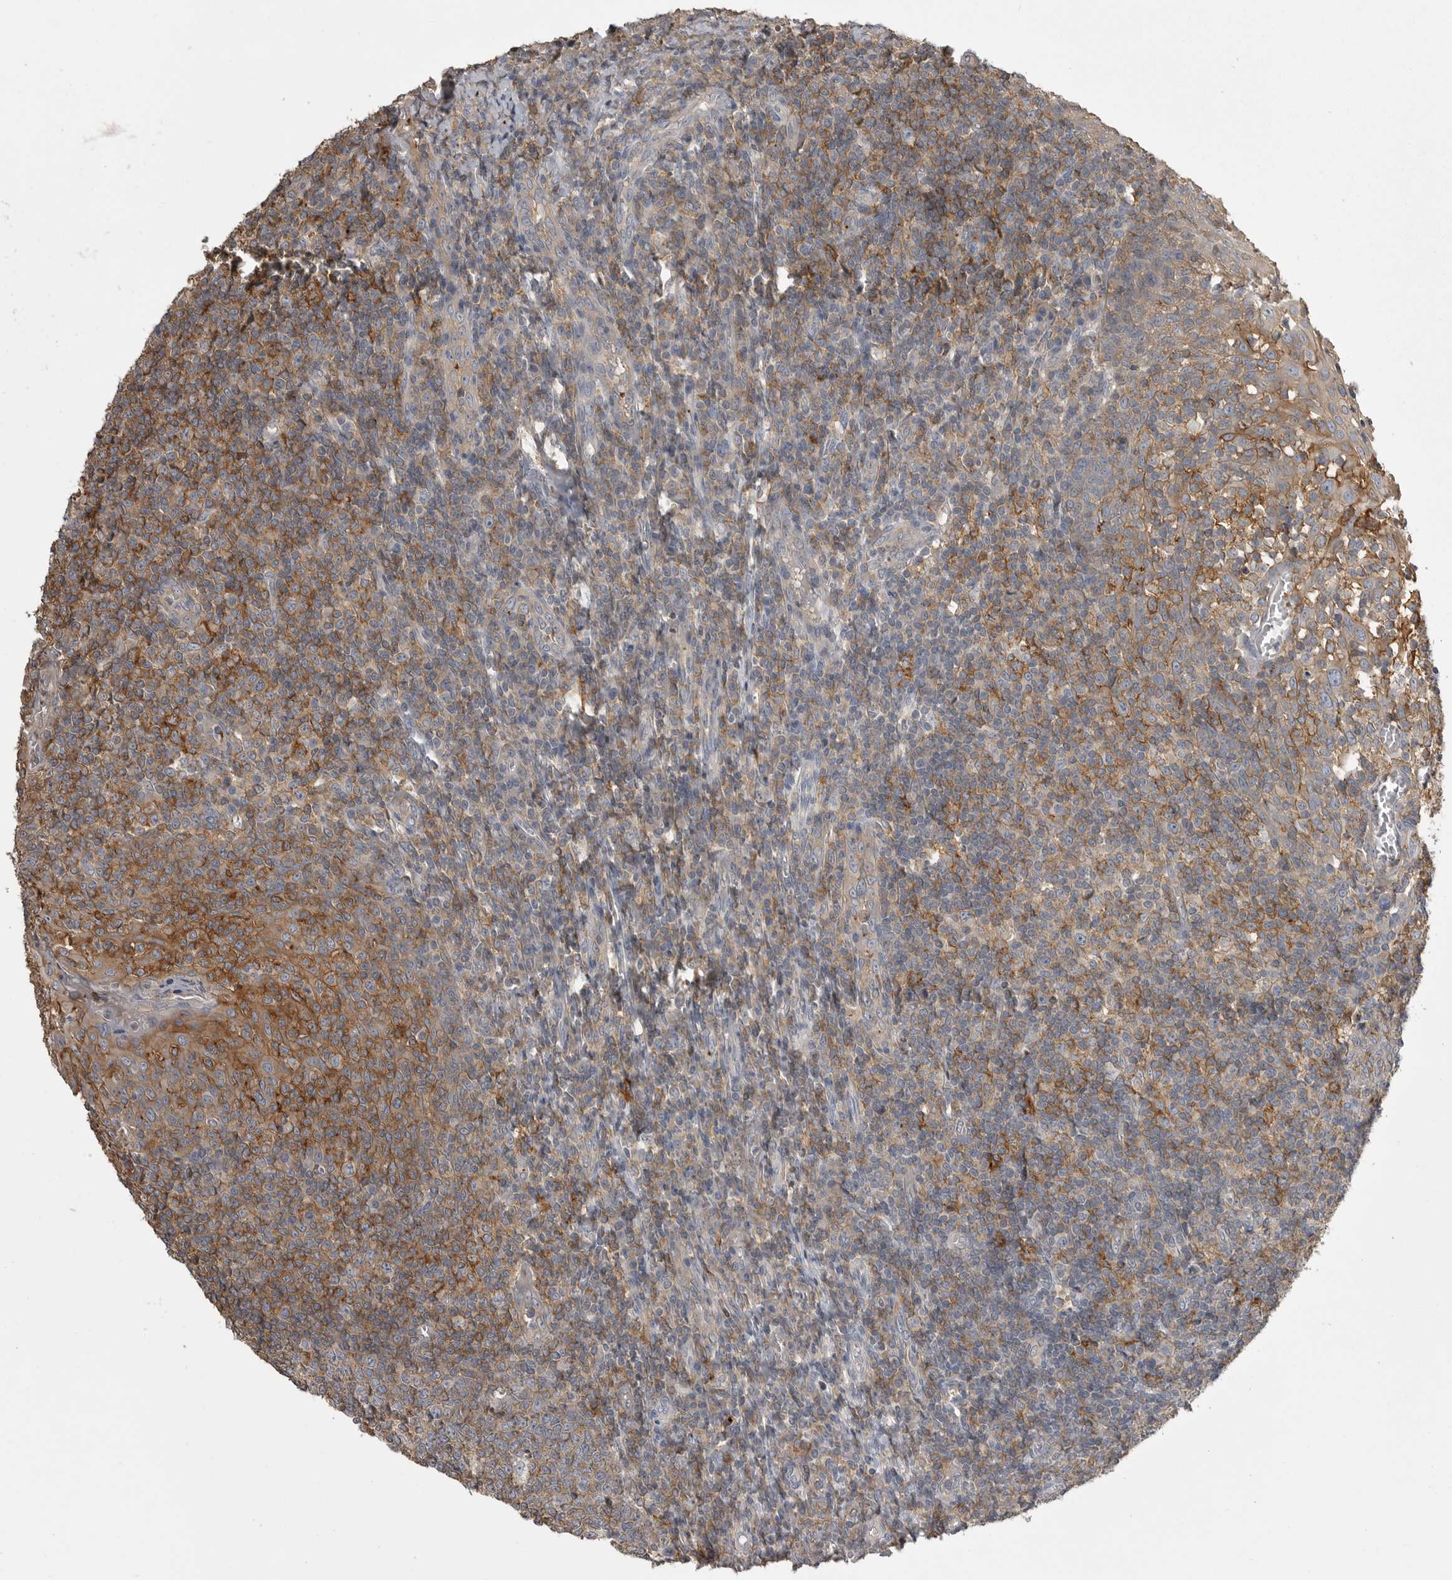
{"staining": {"intensity": "moderate", "quantity": ">75%", "location": "cytoplasmic/membranous"}, "tissue": "tonsil", "cell_type": "Germinal center cells", "image_type": "normal", "snomed": [{"axis": "morphology", "description": "Normal tissue, NOS"}, {"axis": "topography", "description": "Tonsil"}], "caption": "Protein expression analysis of benign tonsil demonstrates moderate cytoplasmic/membranous positivity in approximately >75% of germinal center cells.", "gene": "CMTM6", "patient": {"sex": "female", "age": 19}}